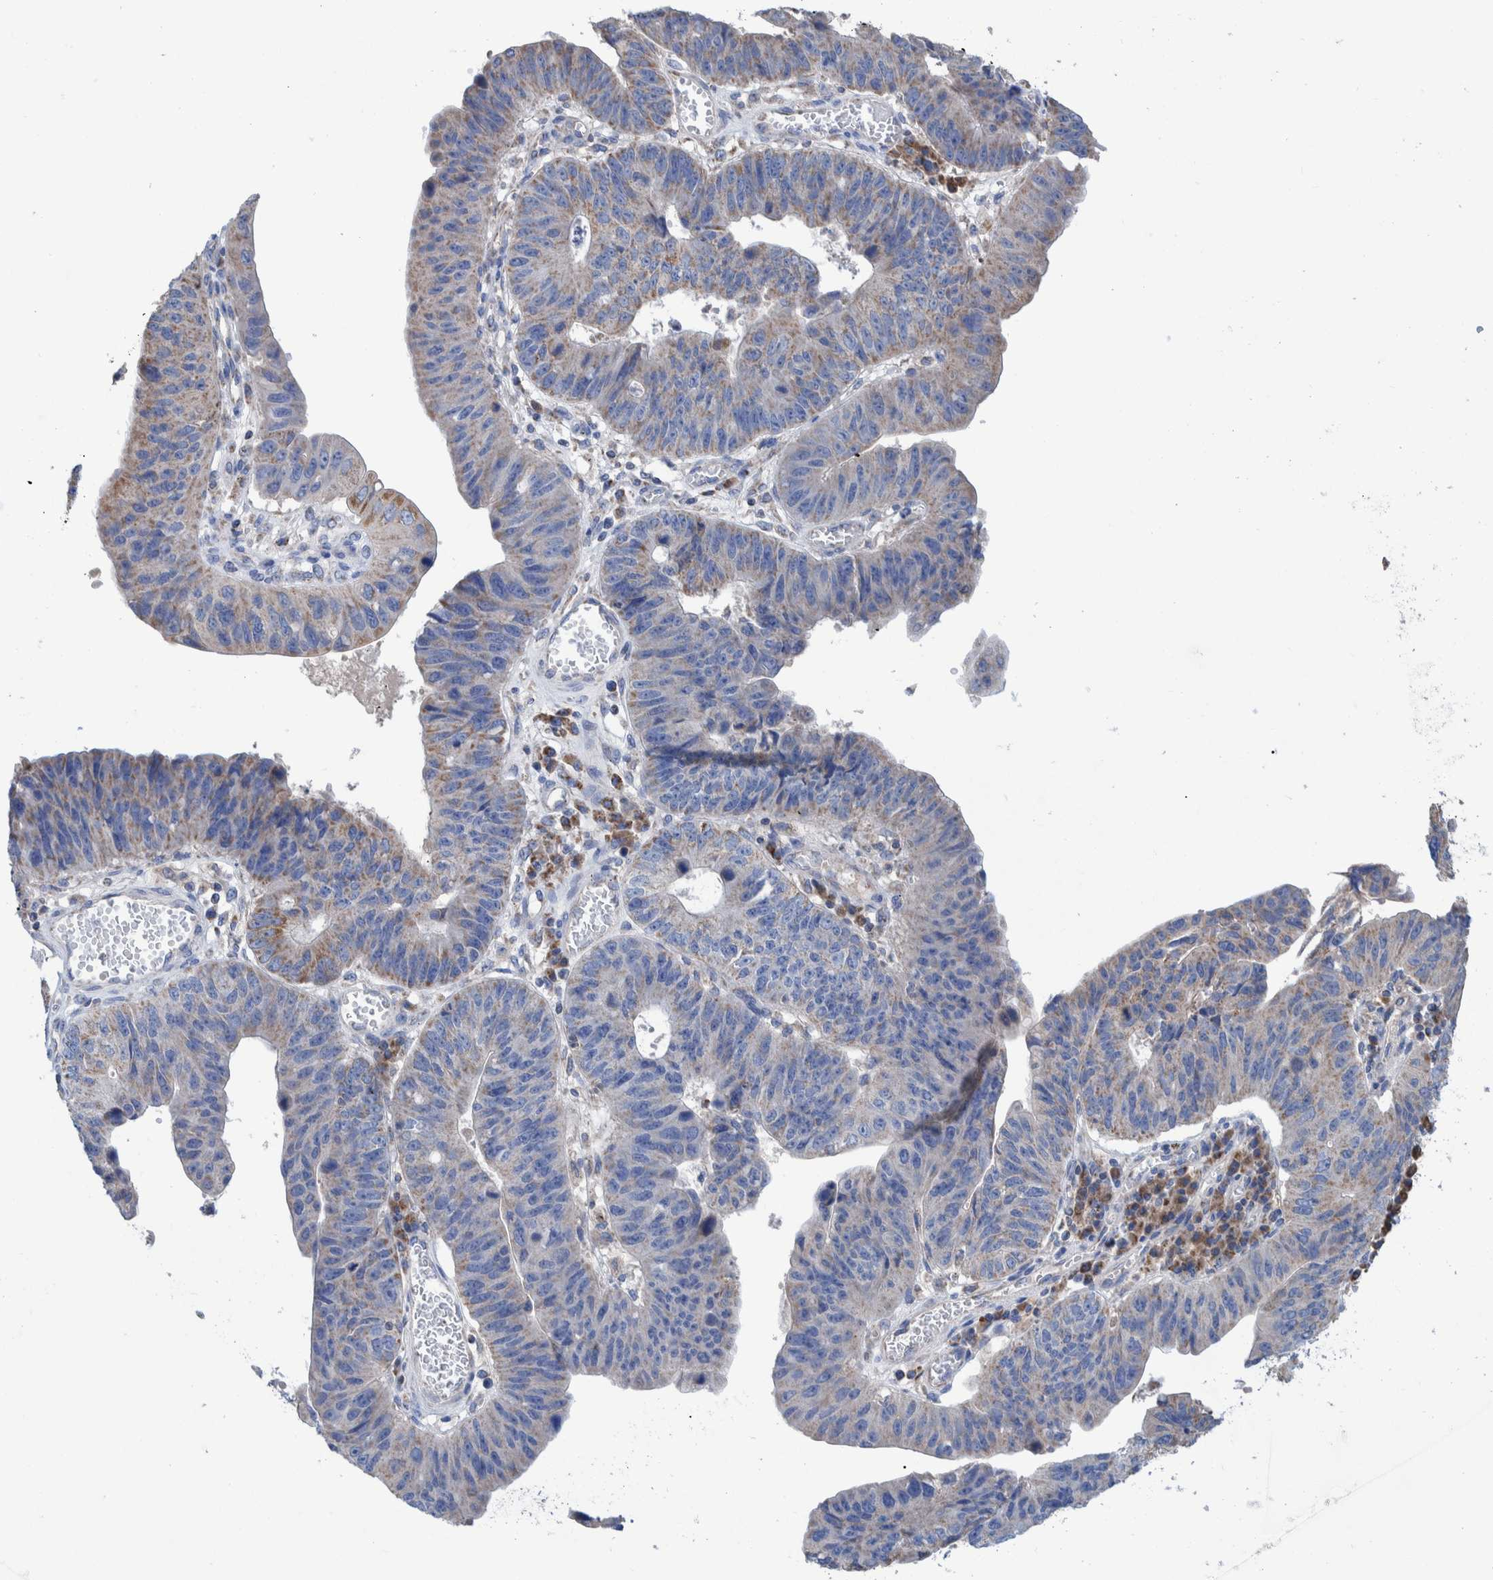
{"staining": {"intensity": "moderate", "quantity": "<25%", "location": "cytoplasmic/membranous"}, "tissue": "stomach cancer", "cell_type": "Tumor cells", "image_type": "cancer", "snomed": [{"axis": "morphology", "description": "Adenocarcinoma, NOS"}, {"axis": "topography", "description": "Stomach"}], "caption": "Stomach cancer stained for a protein exhibits moderate cytoplasmic/membranous positivity in tumor cells.", "gene": "DECR1", "patient": {"sex": "male", "age": 59}}